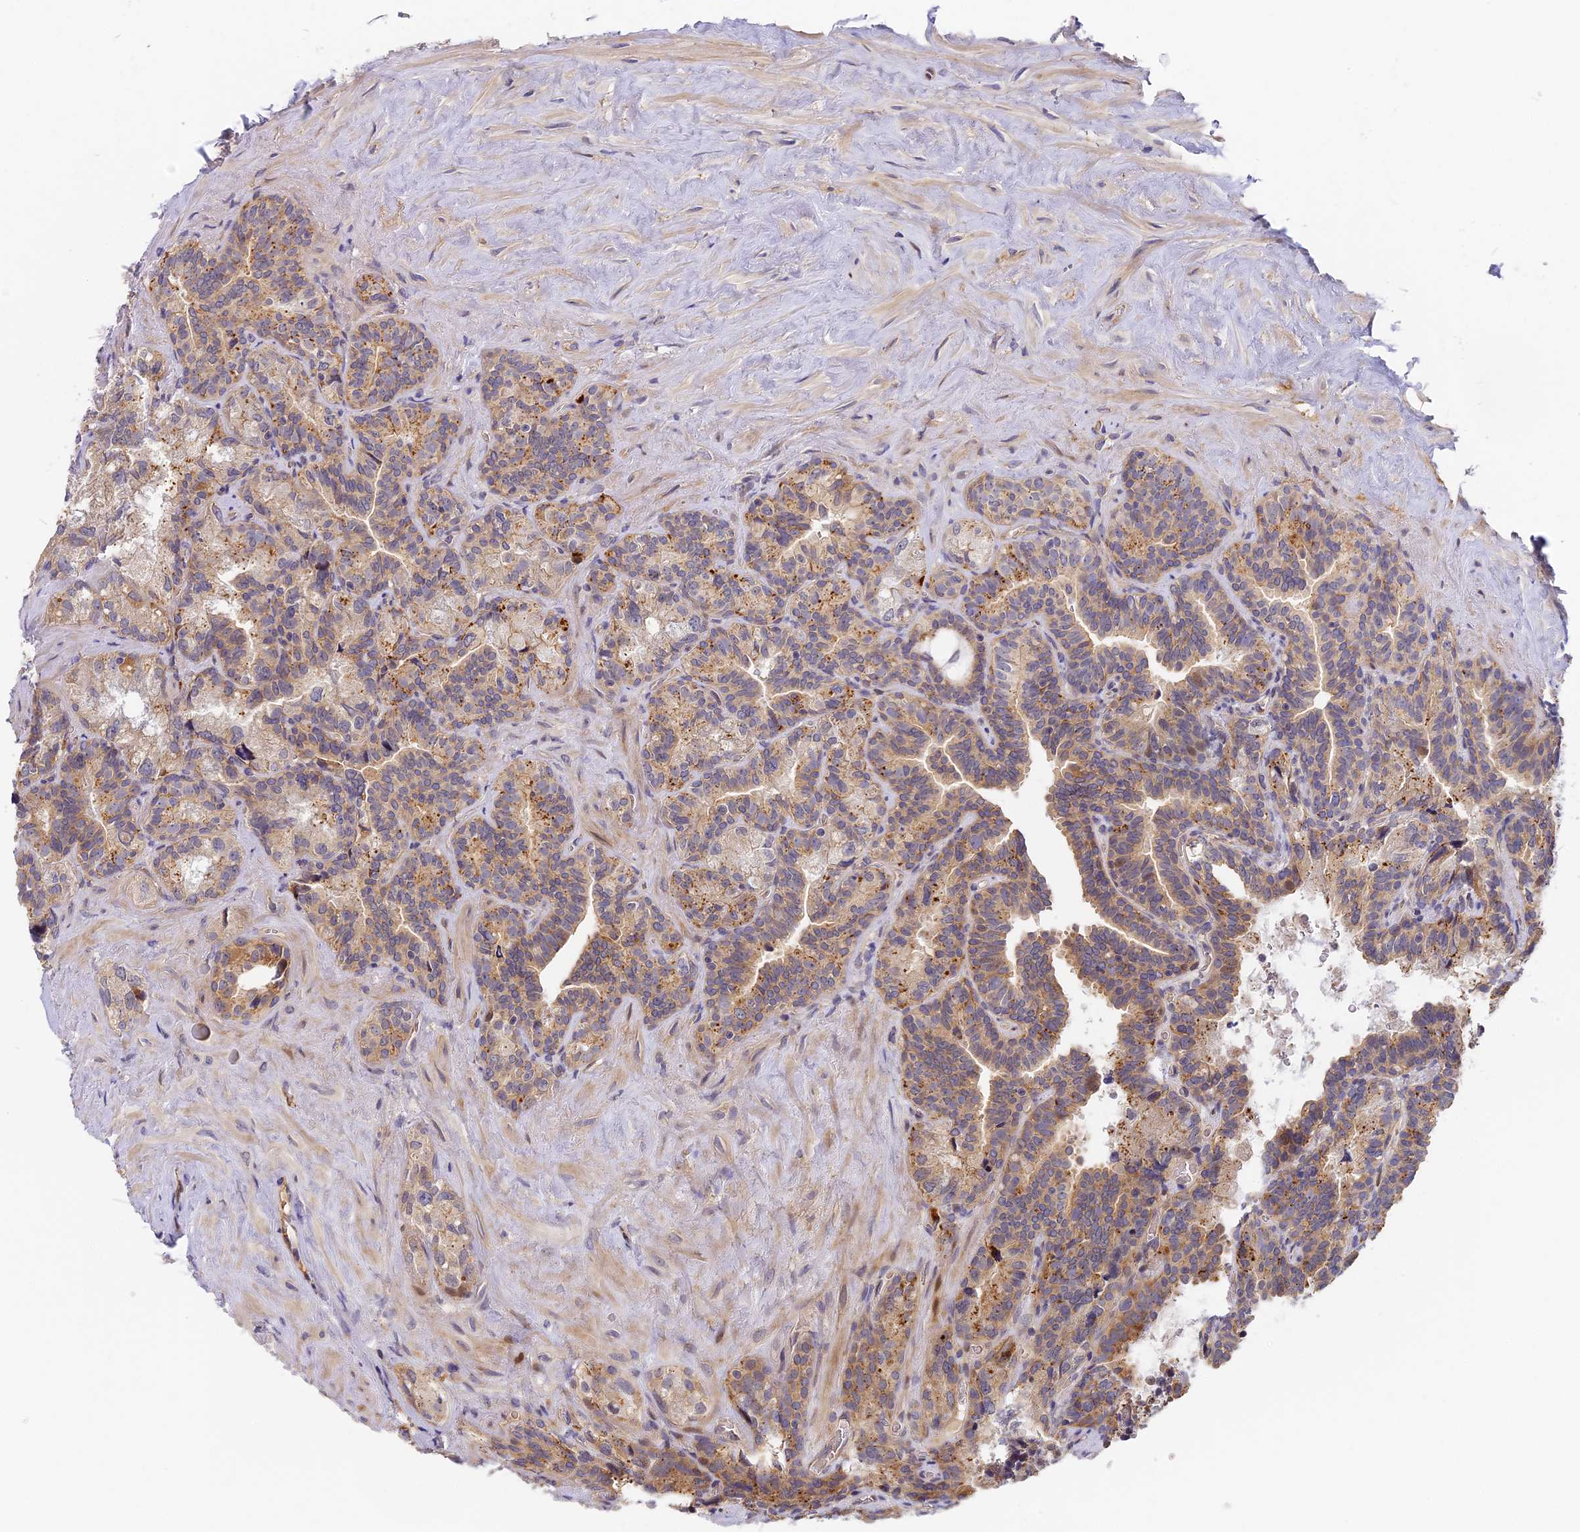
{"staining": {"intensity": "moderate", "quantity": "25%-75%", "location": "cytoplasmic/membranous"}, "tissue": "seminal vesicle", "cell_type": "Glandular cells", "image_type": "normal", "snomed": [{"axis": "morphology", "description": "Normal tissue, NOS"}, {"axis": "topography", "description": "Seminal veicle"}], "caption": "Immunohistochemistry (IHC) of normal seminal vesicle displays medium levels of moderate cytoplasmic/membranous positivity in about 25%-75% of glandular cells.", "gene": "MISP3", "patient": {"sex": "male", "age": 68}}